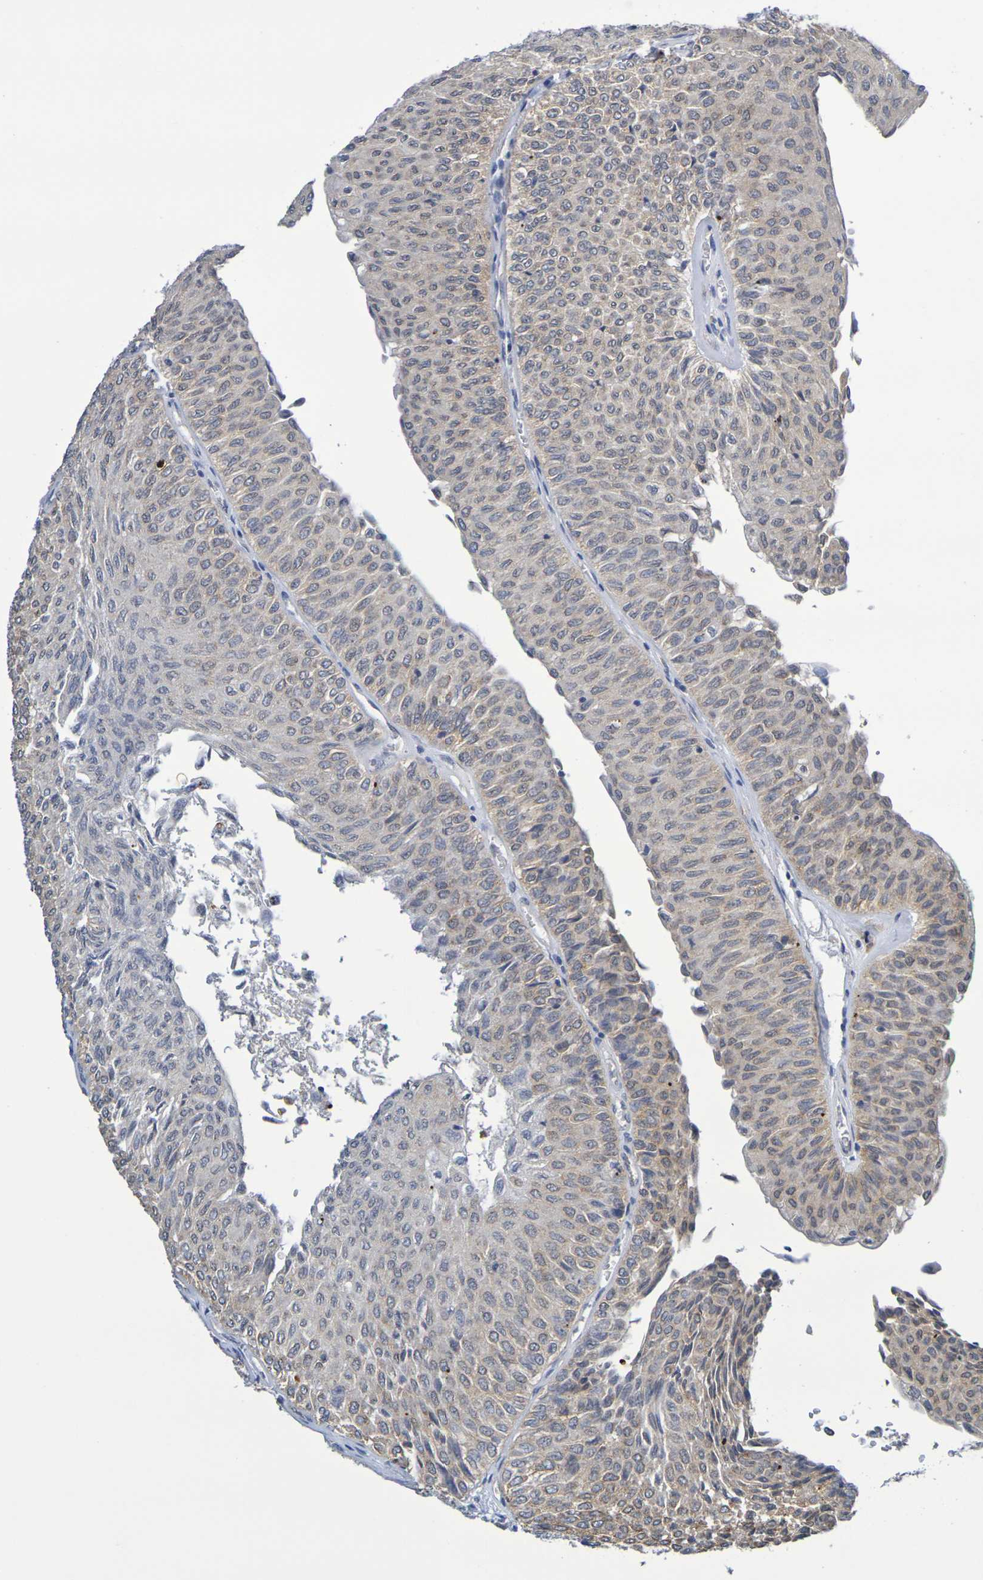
{"staining": {"intensity": "weak", "quantity": "25%-75%", "location": "cytoplasmic/membranous"}, "tissue": "urothelial cancer", "cell_type": "Tumor cells", "image_type": "cancer", "snomed": [{"axis": "morphology", "description": "Urothelial carcinoma, Low grade"}, {"axis": "topography", "description": "Urinary bladder"}], "caption": "A histopathology image of urothelial carcinoma (low-grade) stained for a protein reveals weak cytoplasmic/membranous brown staining in tumor cells. The staining is performed using DAB brown chromogen to label protein expression. The nuclei are counter-stained blue using hematoxylin.", "gene": "CHRNB1", "patient": {"sex": "male", "age": 78}}